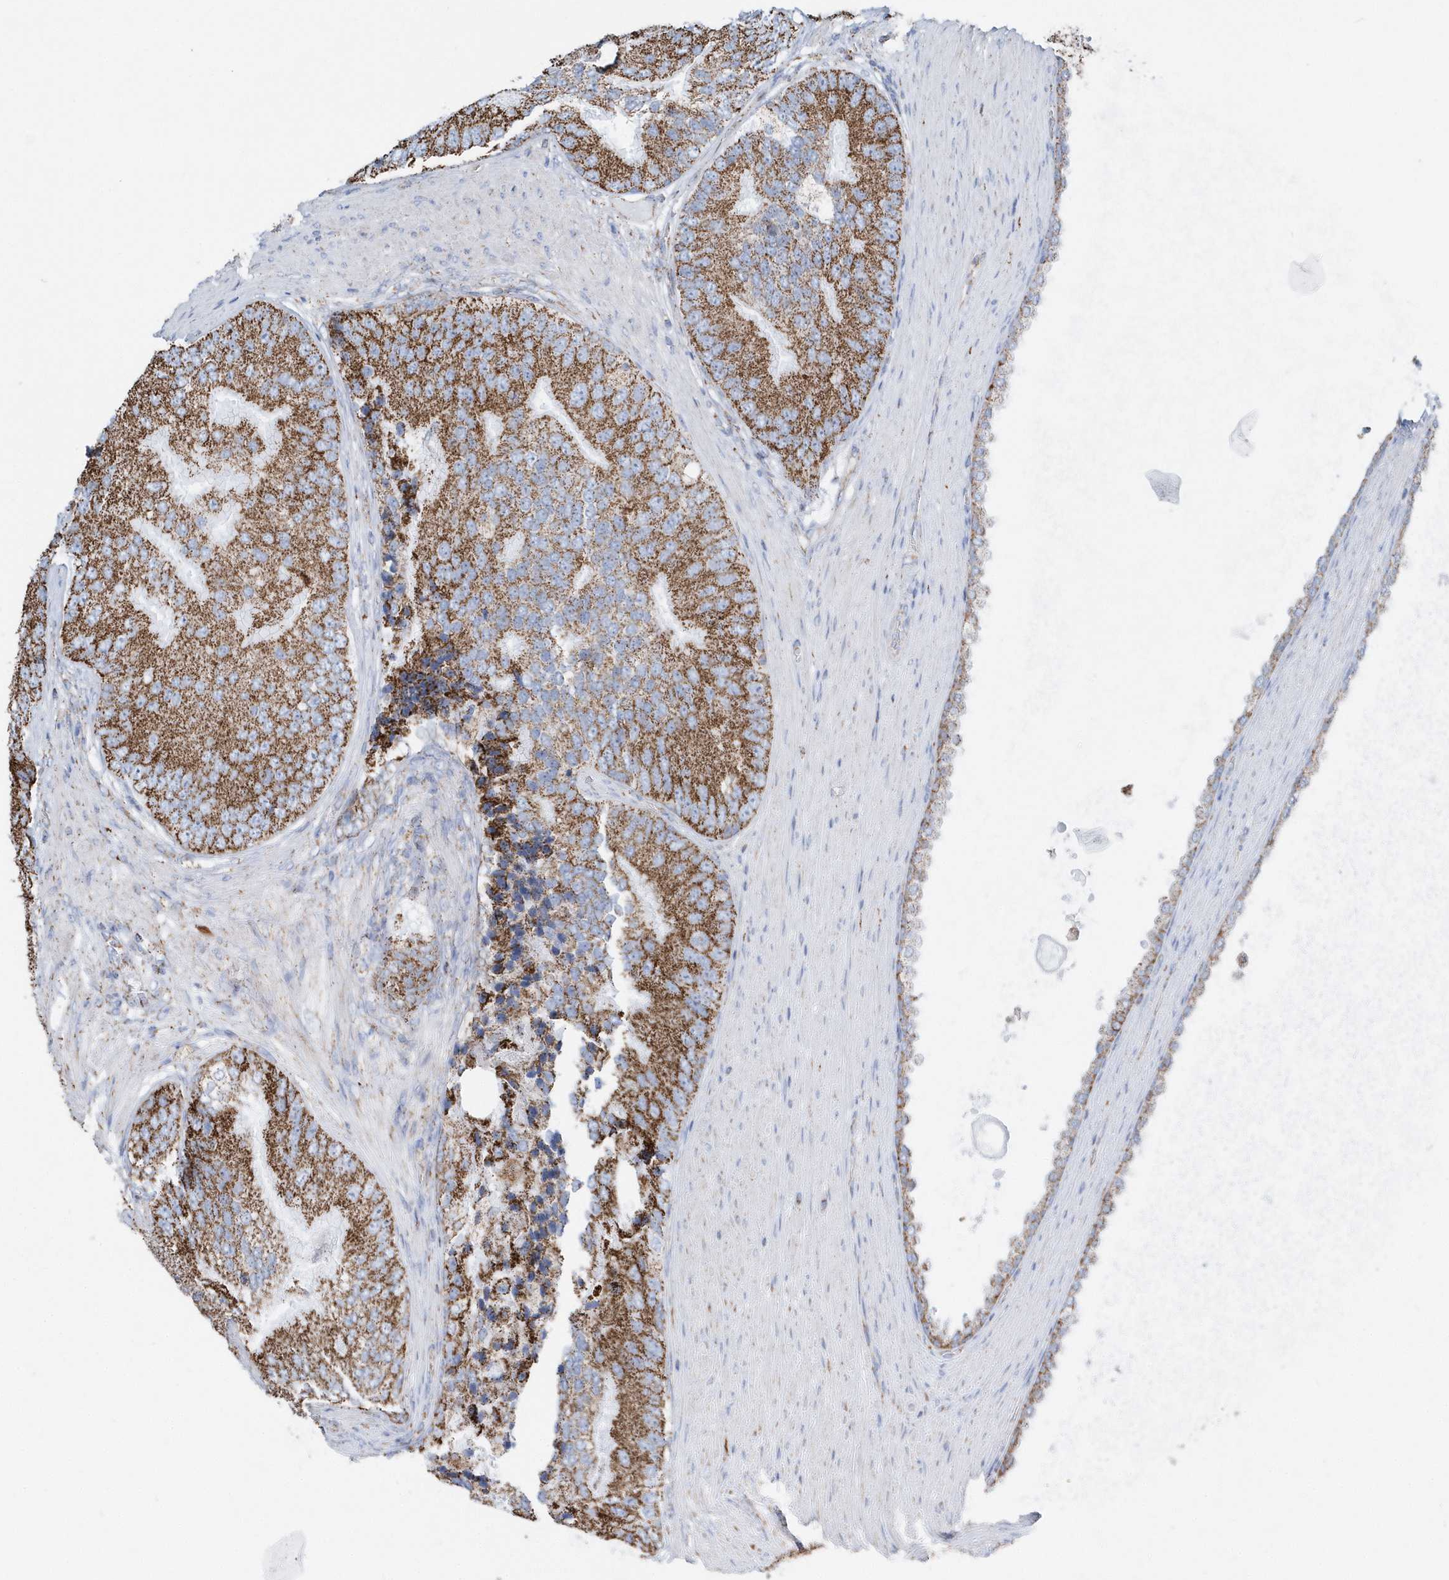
{"staining": {"intensity": "moderate", "quantity": ">75%", "location": "cytoplasmic/membranous"}, "tissue": "prostate cancer", "cell_type": "Tumor cells", "image_type": "cancer", "snomed": [{"axis": "morphology", "description": "Adenocarcinoma, High grade"}, {"axis": "topography", "description": "Prostate"}], "caption": "Immunohistochemistry (IHC) (DAB (3,3'-diaminobenzidine)) staining of human prostate adenocarcinoma (high-grade) reveals moderate cytoplasmic/membranous protein expression in about >75% of tumor cells. (DAB = brown stain, brightfield microscopy at high magnification).", "gene": "TMCO6", "patient": {"sex": "male", "age": 70}}